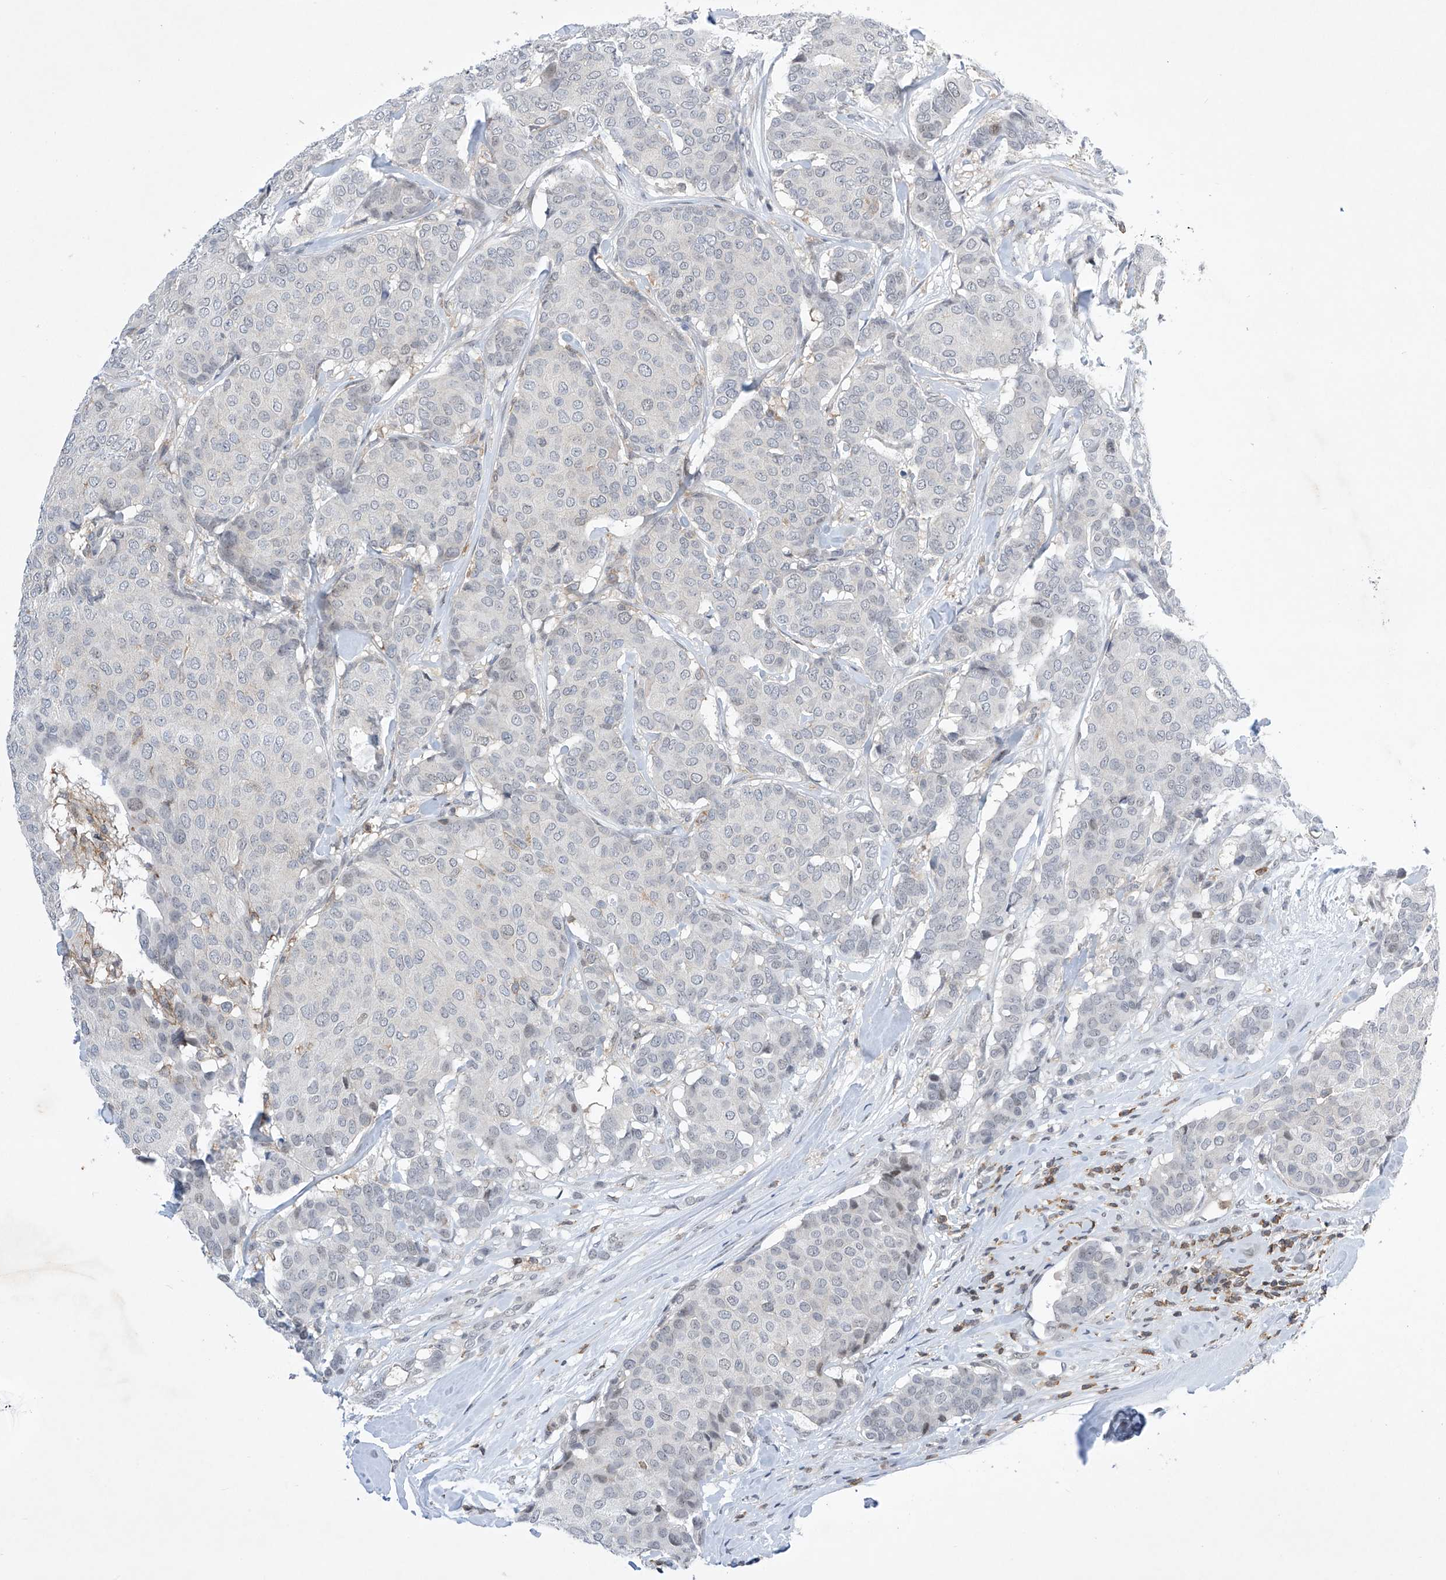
{"staining": {"intensity": "weak", "quantity": "<25%", "location": "nuclear"}, "tissue": "breast cancer", "cell_type": "Tumor cells", "image_type": "cancer", "snomed": [{"axis": "morphology", "description": "Duct carcinoma"}, {"axis": "topography", "description": "Breast"}], "caption": "There is no significant expression in tumor cells of intraductal carcinoma (breast).", "gene": "MSL3", "patient": {"sex": "female", "age": 75}}